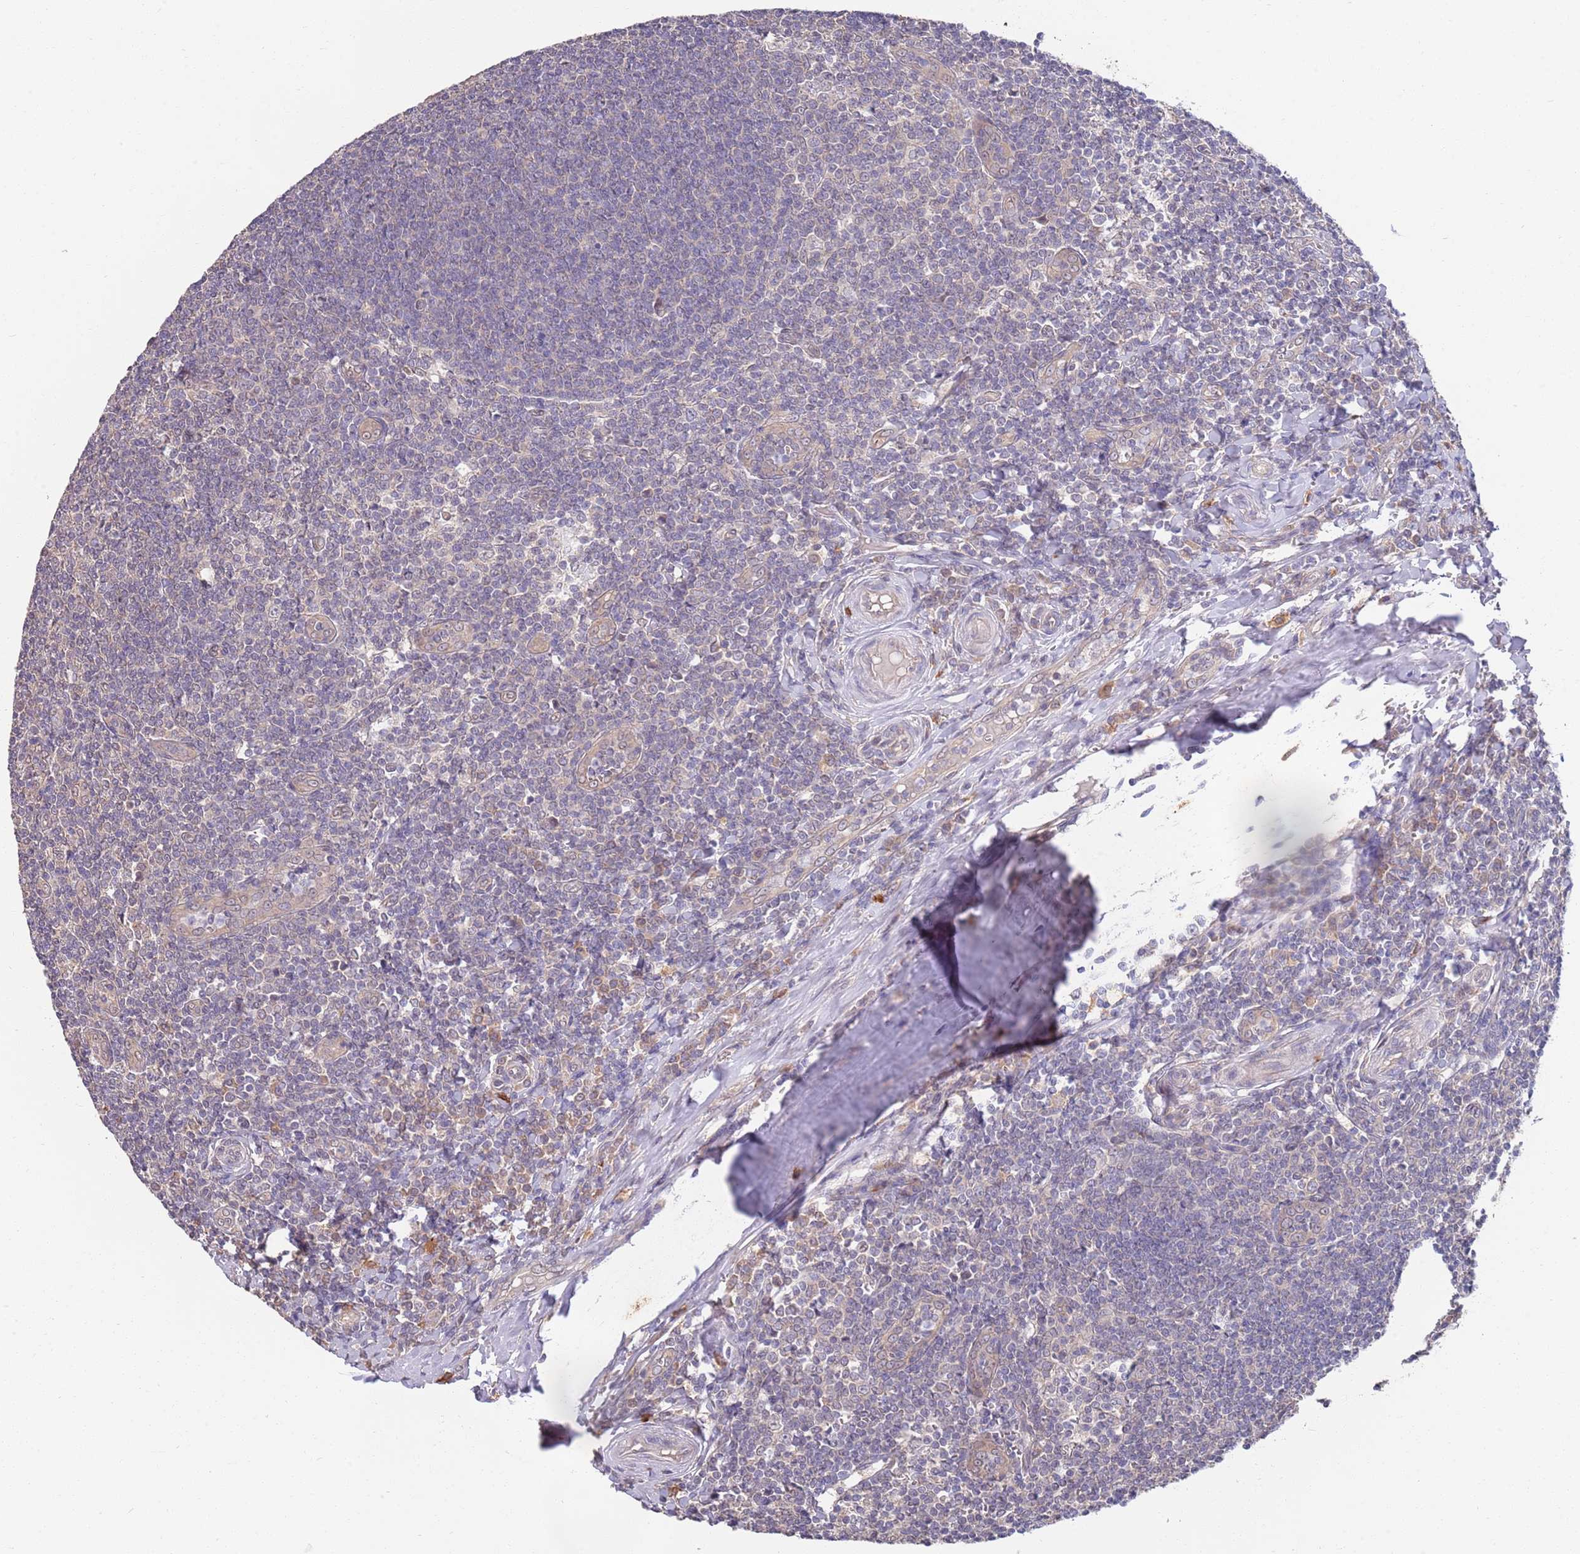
{"staining": {"intensity": "negative", "quantity": "none", "location": "none"}, "tissue": "tonsil", "cell_type": "Germinal center cells", "image_type": "normal", "snomed": [{"axis": "morphology", "description": "Normal tissue, NOS"}, {"axis": "topography", "description": "Tonsil"}], "caption": "Immunohistochemical staining of benign human tonsil demonstrates no significant staining in germinal center cells.", "gene": "MARVELD2", "patient": {"sex": "male", "age": 27}}